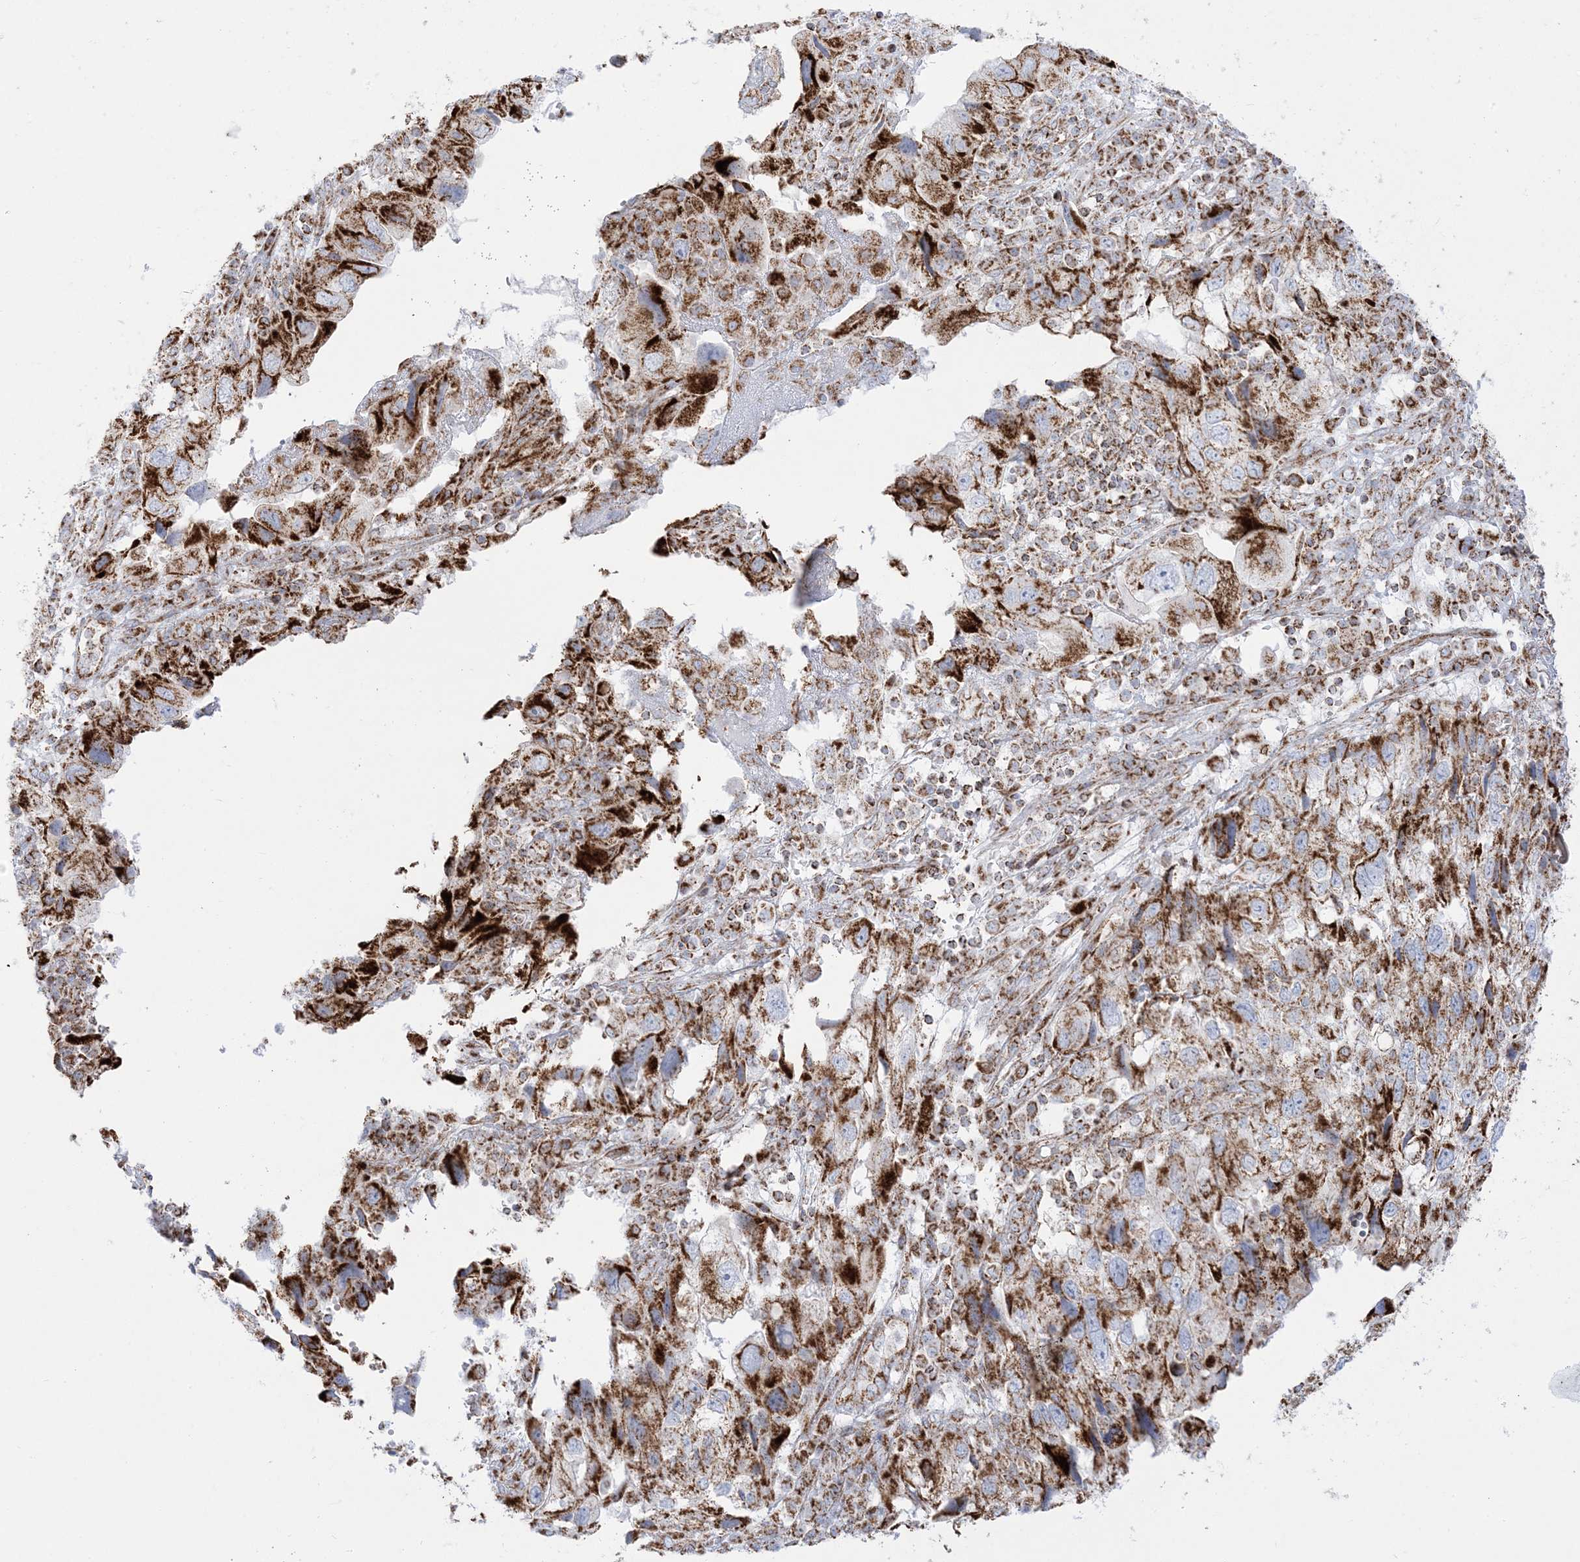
{"staining": {"intensity": "moderate", "quantity": ">75%", "location": "cytoplasmic/membranous"}, "tissue": "endometrial cancer", "cell_type": "Tumor cells", "image_type": "cancer", "snomed": [{"axis": "morphology", "description": "Adenocarcinoma, NOS"}, {"axis": "topography", "description": "Endometrium"}], "caption": "Protein staining reveals moderate cytoplasmic/membranous staining in approximately >75% of tumor cells in endometrial cancer (adenocarcinoma).", "gene": "MRPS36", "patient": {"sex": "female", "age": 49}}